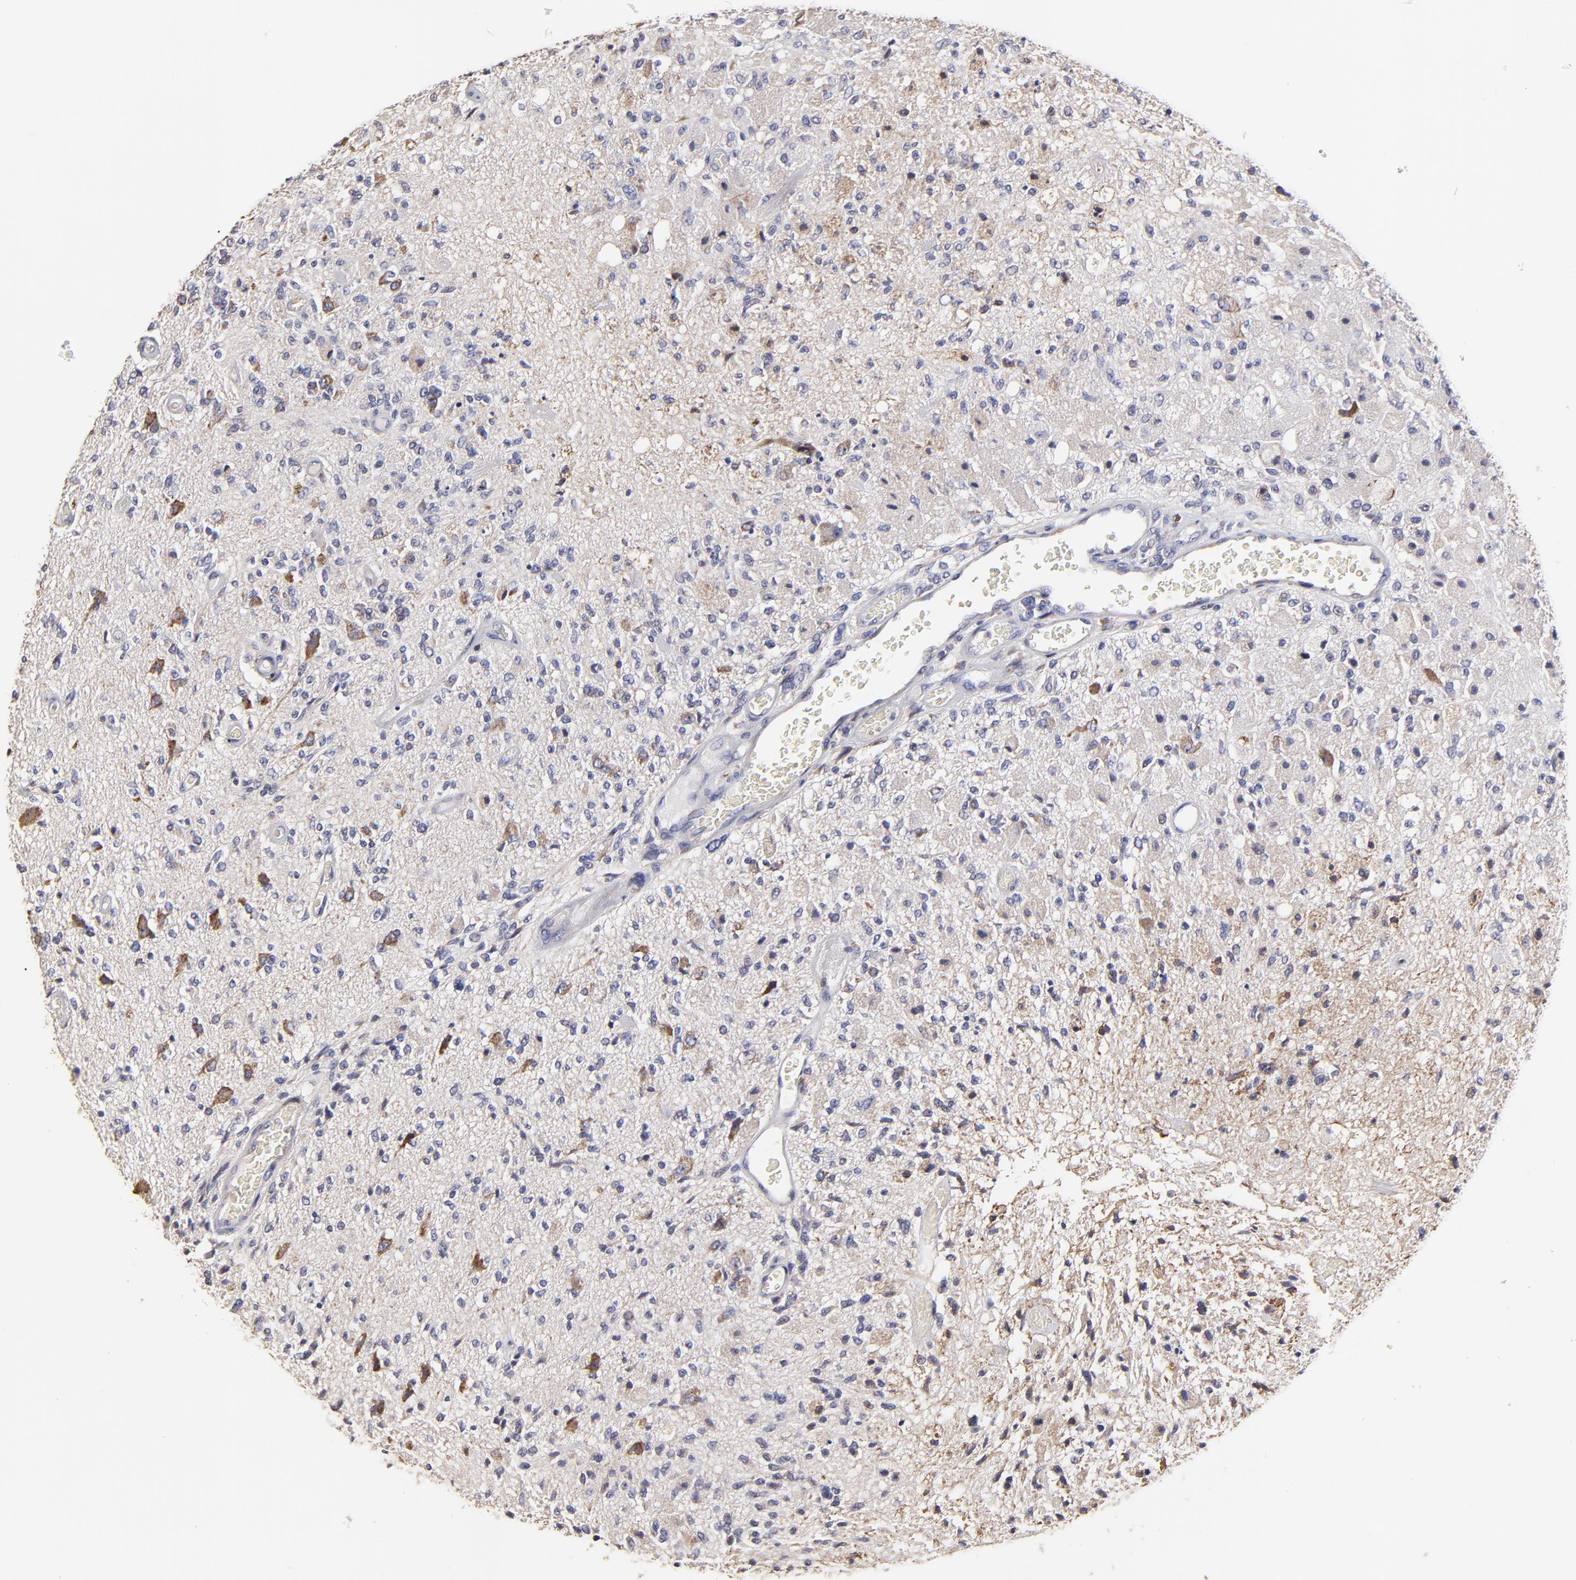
{"staining": {"intensity": "negative", "quantity": "none", "location": "none"}, "tissue": "glioma", "cell_type": "Tumor cells", "image_type": "cancer", "snomed": [{"axis": "morphology", "description": "Normal tissue, NOS"}, {"axis": "morphology", "description": "Glioma, malignant, High grade"}, {"axis": "topography", "description": "Cerebral cortex"}], "caption": "DAB immunohistochemical staining of malignant glioma (high-grade) demonstrates no significant staining in tumor cells.", "gene": "GCSAM", "patient": {"sex": "male", "age": 77}}